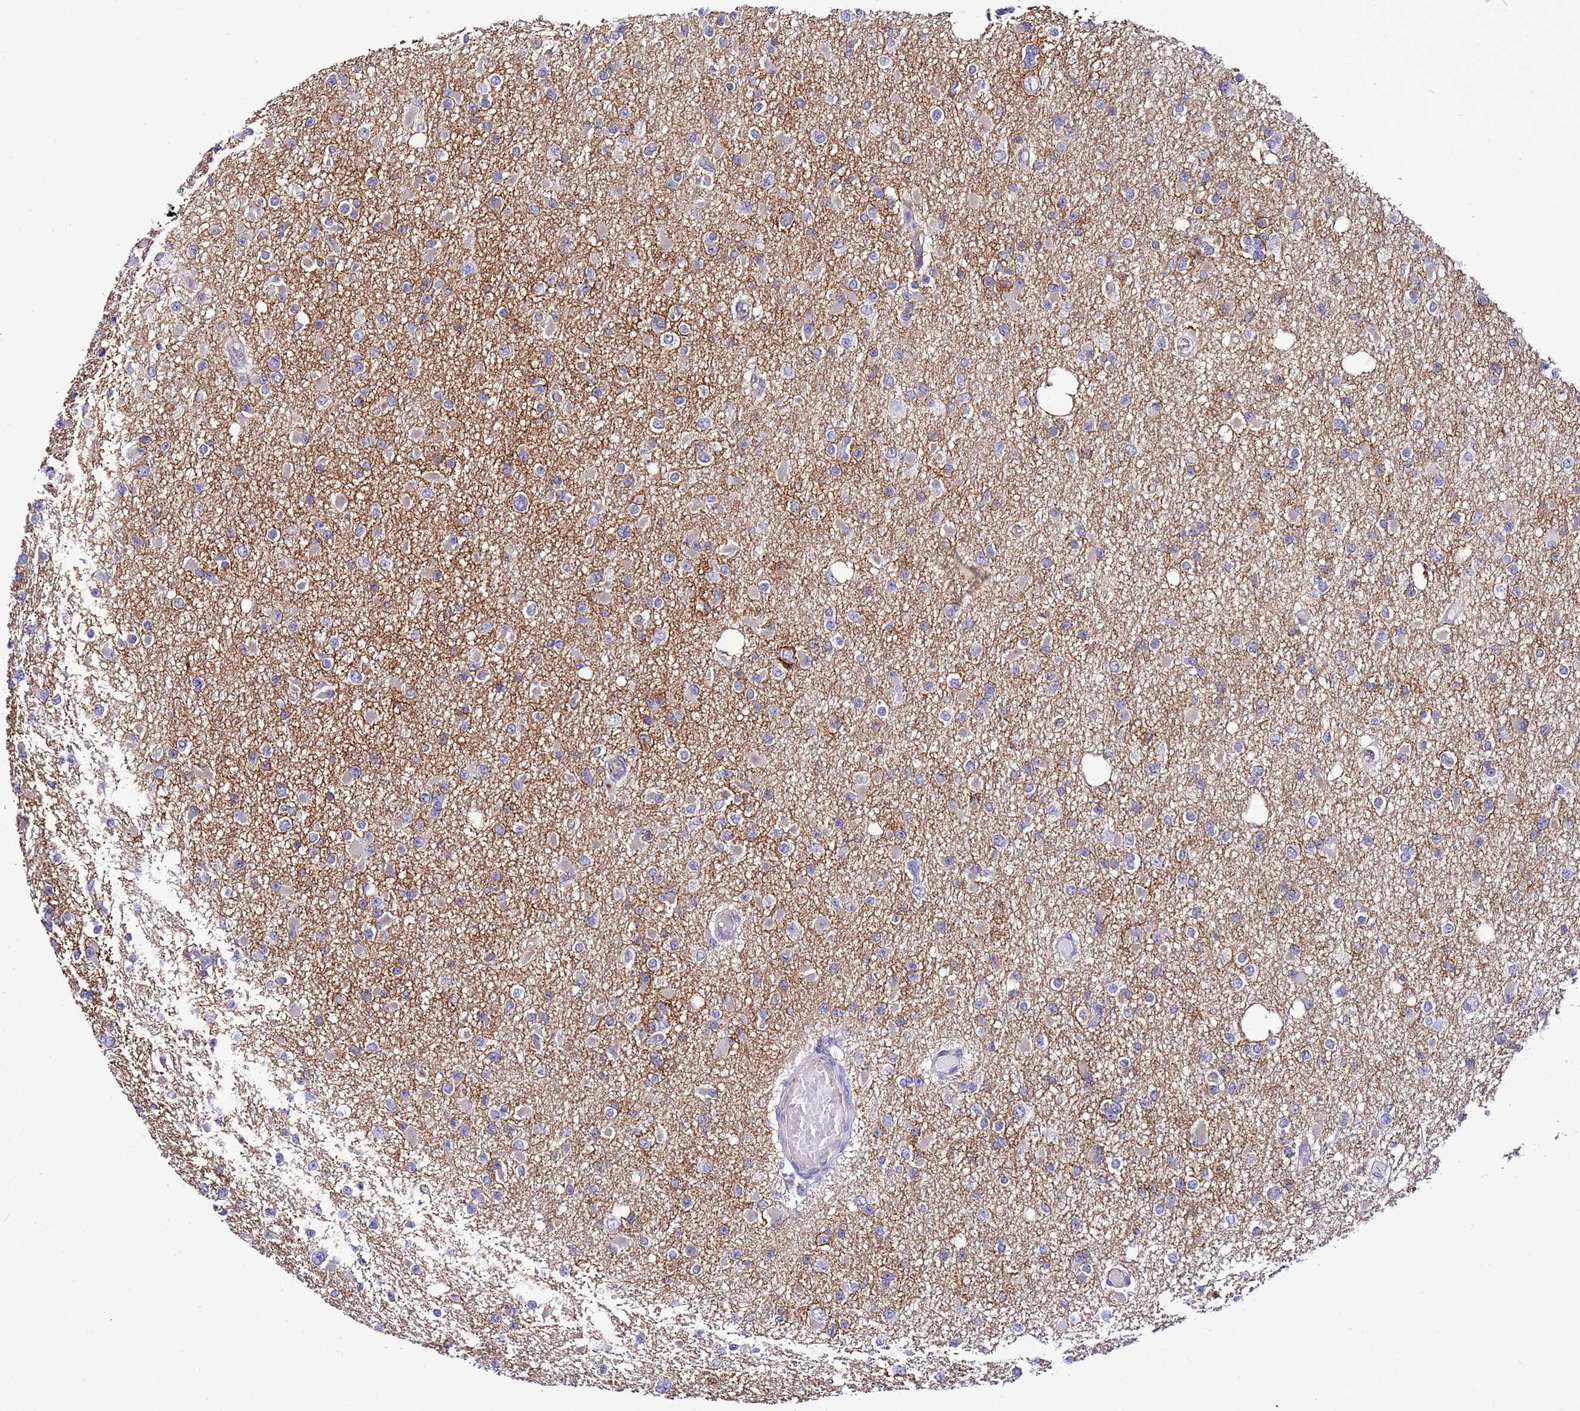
{"staining": {"intensity": "negative", "quantity": "none", "location": "none"}, "tissue": "glioma", "cell_type": "Tumor cells", "image_type": "cancer", "snomed": [{"axis": "morphology", "description": "Glioma, malignant, Low grade"}, {"axis": "topography", "description": "Brain"}], "caption": "Tumor cells show no significant staining in glioma.", "gene": "SLC25A37", "patient": {"sex": "female", "age": 22}}